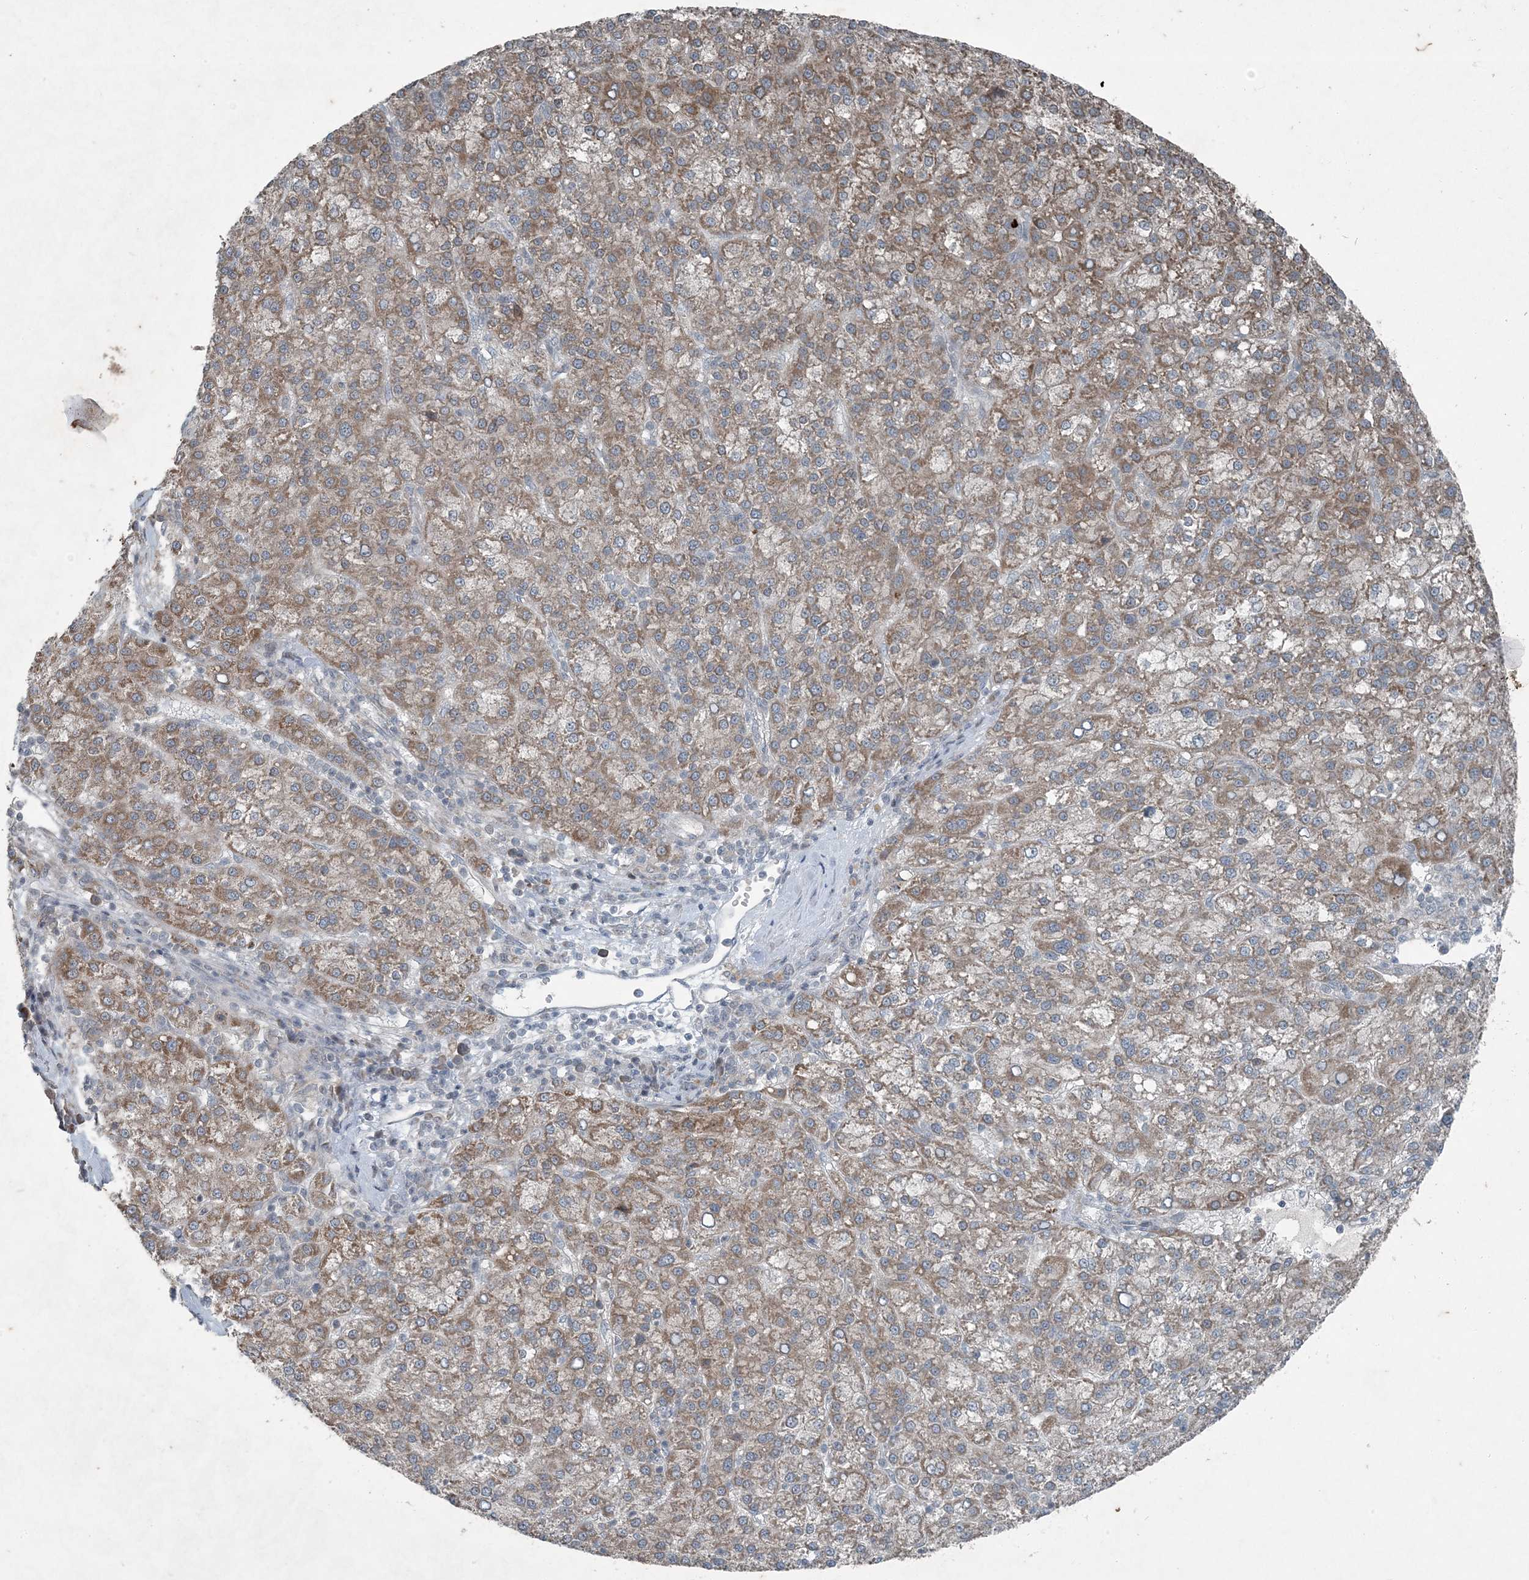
{"staining": {"intensity": "moderate", "quantity": ">75%", "location": "cytoplasmic/membranous"}, "tissue": "liver cancer", "cell_type": "Tumor cells", "image_type": "cancer", "snomed": [{"axis": "morphology", "description": "Carcinoma, Hepatocellular, NOS"}, {"axis": "topography", "description": "Liver"}], "caption": "DAB immunohistochemical staining of liver hepatocellular carcinoma displays moderate cytoplasmic/membranous protein positivity in approximately >75% of tumor cells.", "gene": "PC", "patient": {"sex": "female", "age": 58}}